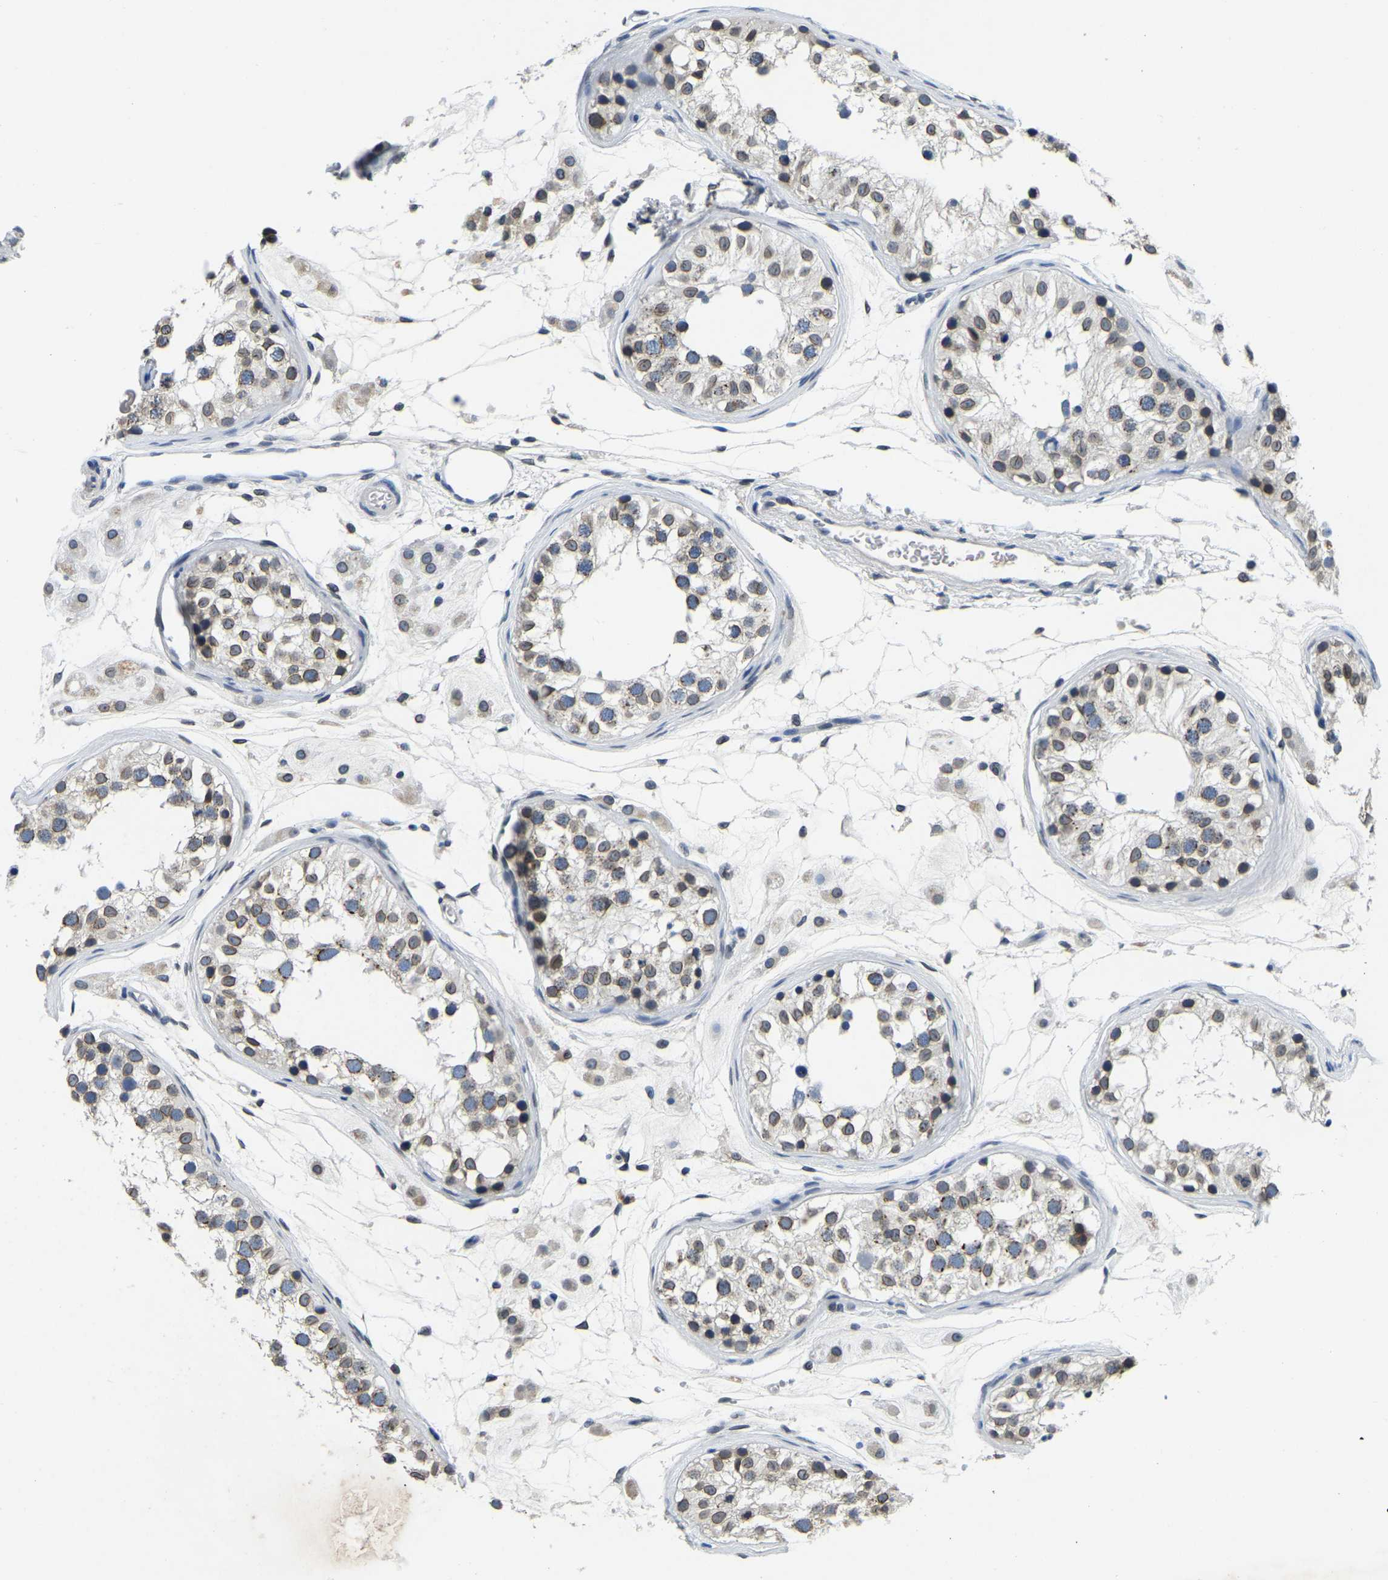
{"staining": {"intensity": "moderate", "quantity": ">75%", "location": "cytoplasmic/membranous,nuclear"}, "tissue": "testis", "cell_type": "Cells in seminiferous ducts", "image_type": "normal", "snomed": [{"axis": "morphology", "description": "Normal tissue, NOS"}, {"axis": "morphology", "description": "Adenocarcinoma, metastatic, NOS"}, {"axis": "topography", "description": "Testis"}], "caption": "Testis was stained to show a protein in brown. There is medium levels of moderate cytoplasmic/membranous,nuclear staining in about >75% of cells in seminiferous ducts. Using DAB (brown) and hematoxylin (blue) stains, captured at high magnification using brightfield microscopy.", "gene": "RANBP2", "patient": {"sex": "male", "age": 26}}